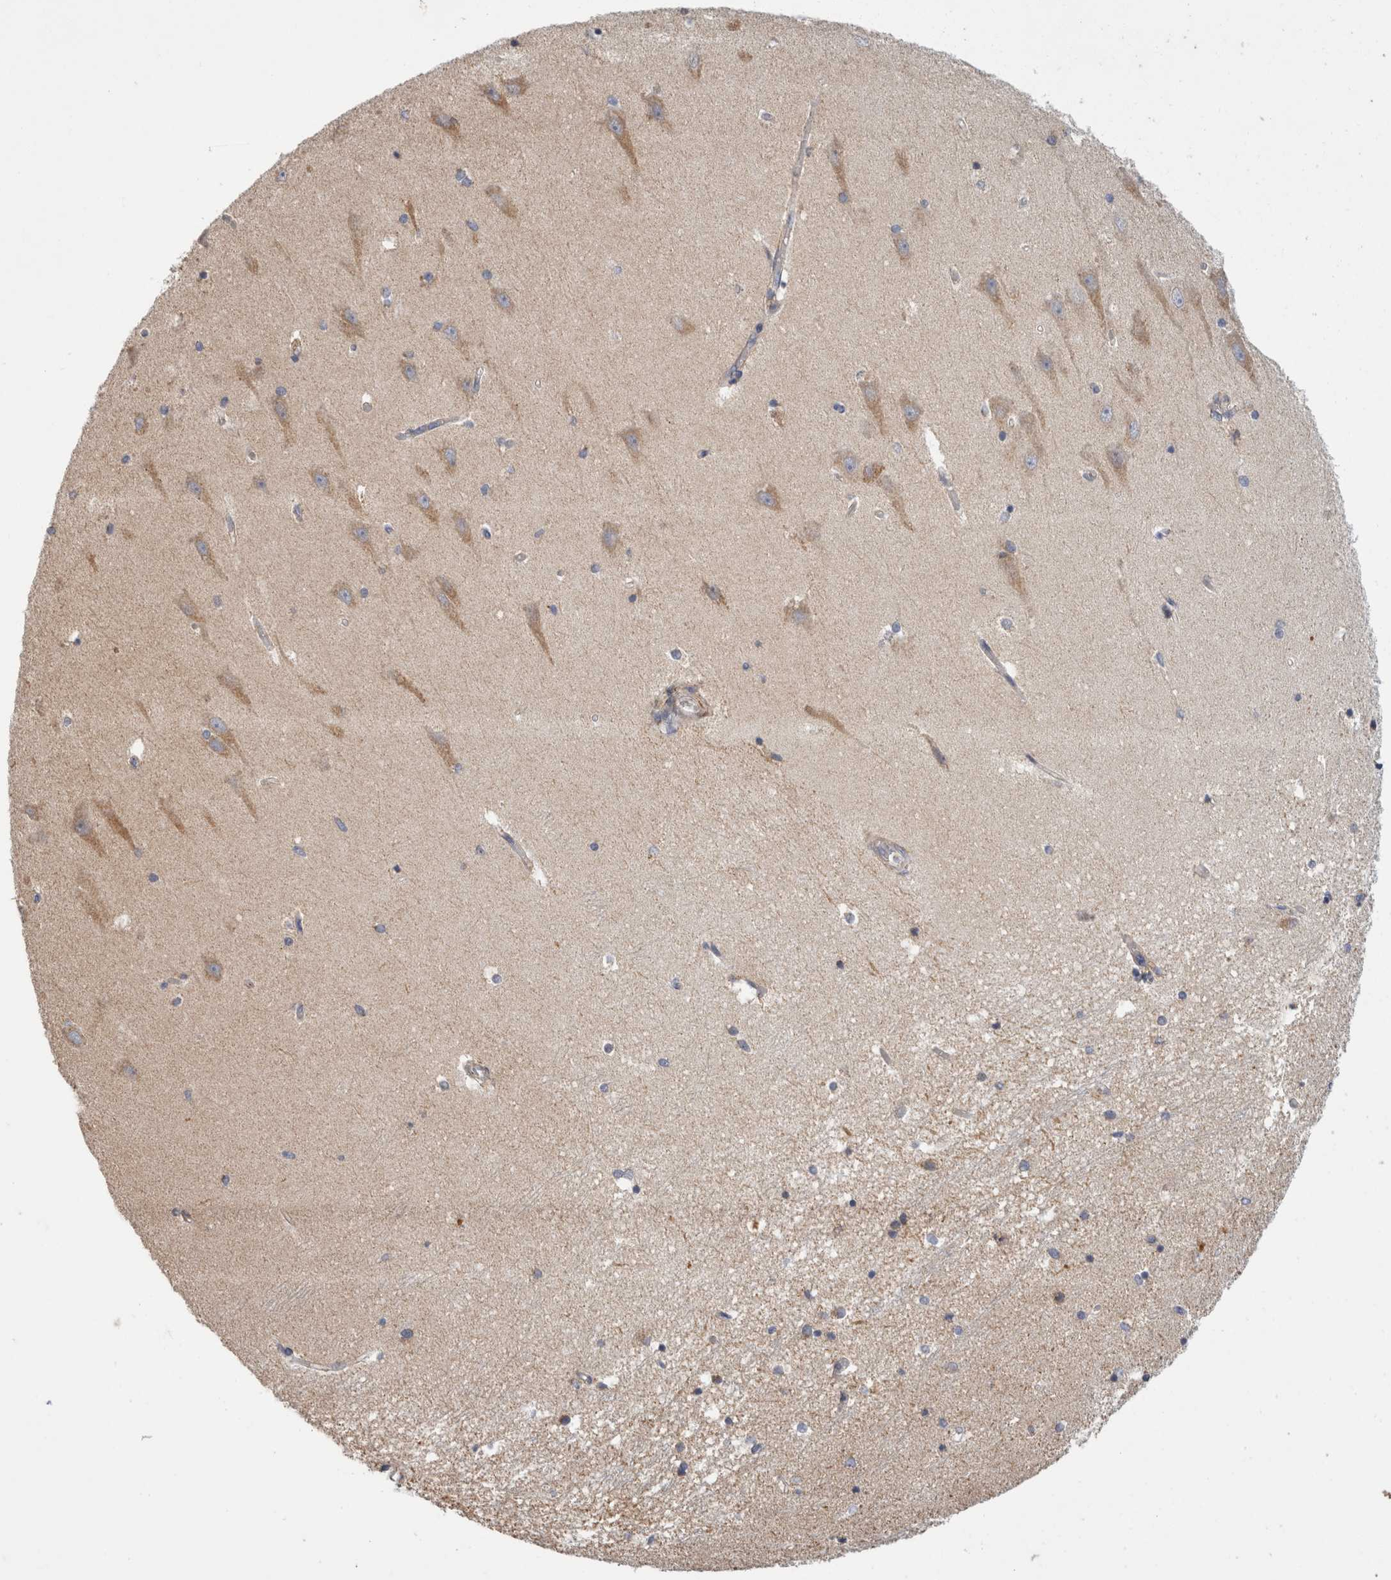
{"staining": {"intensity": "weak", "quantity": "<25%", "location": "cytoplasmic/membranous"}, "tissue": "hippocampus", "cell_type": "Glial cells", "image_type": "normal", "snomed": [{"axis": "morphology", "description": "Normal tissue, NOS"}, {"axis": "topography", "description": "Hippocampus"}], "caption": "Immunohistochemistry (IHC) micrograph of benign hippocampus: human hippocampus stained with DAB displays no significant protein positivity in glial cells. Brightfield microscopy of IHC stained with DAB (3,3'-diaminobenzidine) (brown) and hematoxylin (blue), captured at high magnification.", "gene": "IARS2", "patient": {"sex": "male", "age": 45}}